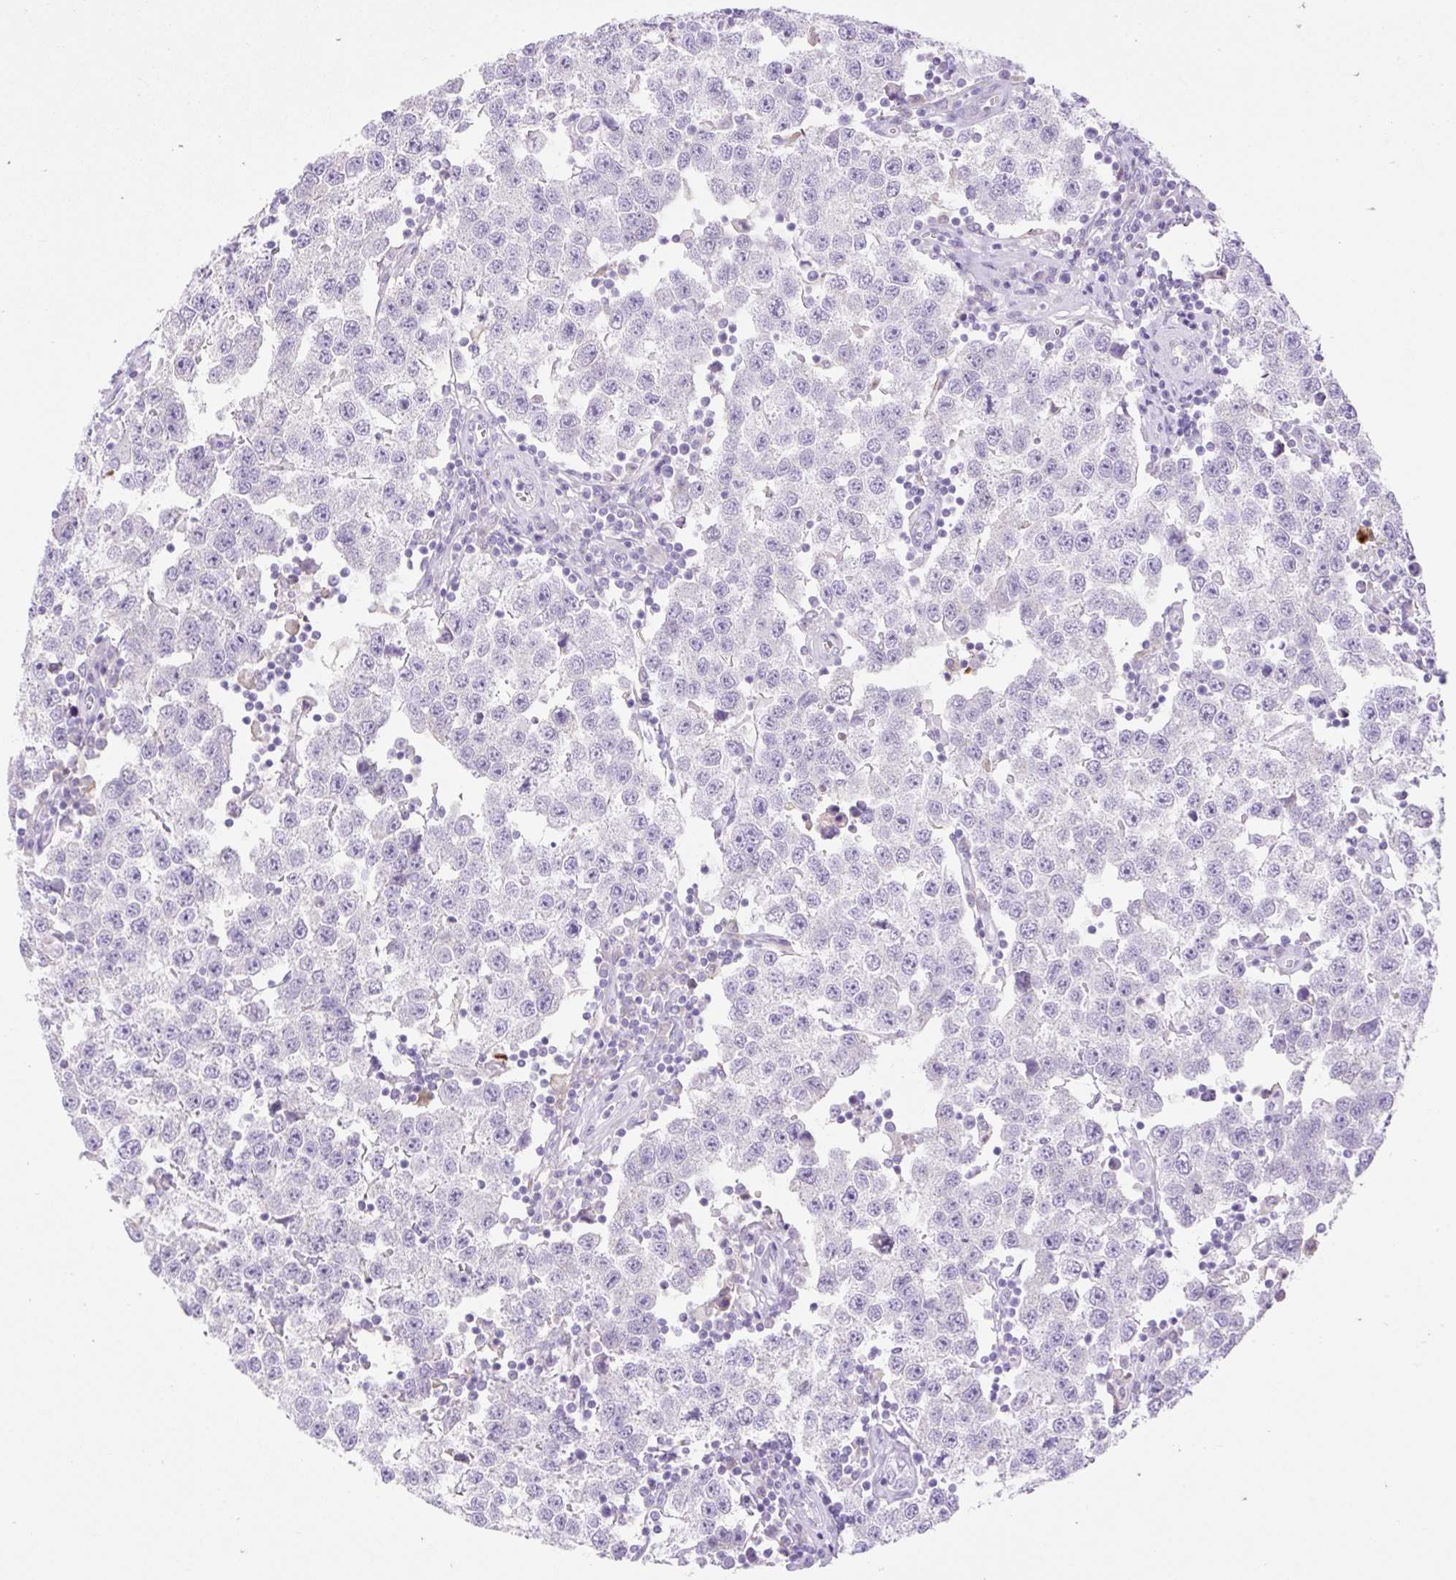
{"staining": {"intensity": "negative", "quantity": "none", "location": "none"}, "tissue": "testis cancer", "cell_type": "Tumor cells", "image_type": "cancer", "snomed": [{"axis": "morphology", "description": "Seminoma, NOS"}, {"axis": "topography", "description": "Testis"}], "caption": "Tumor cells show no significant protein staining in testis cancer.", "gene": "SLC25A40", "patient": {"sex": "male", "age": 34}}